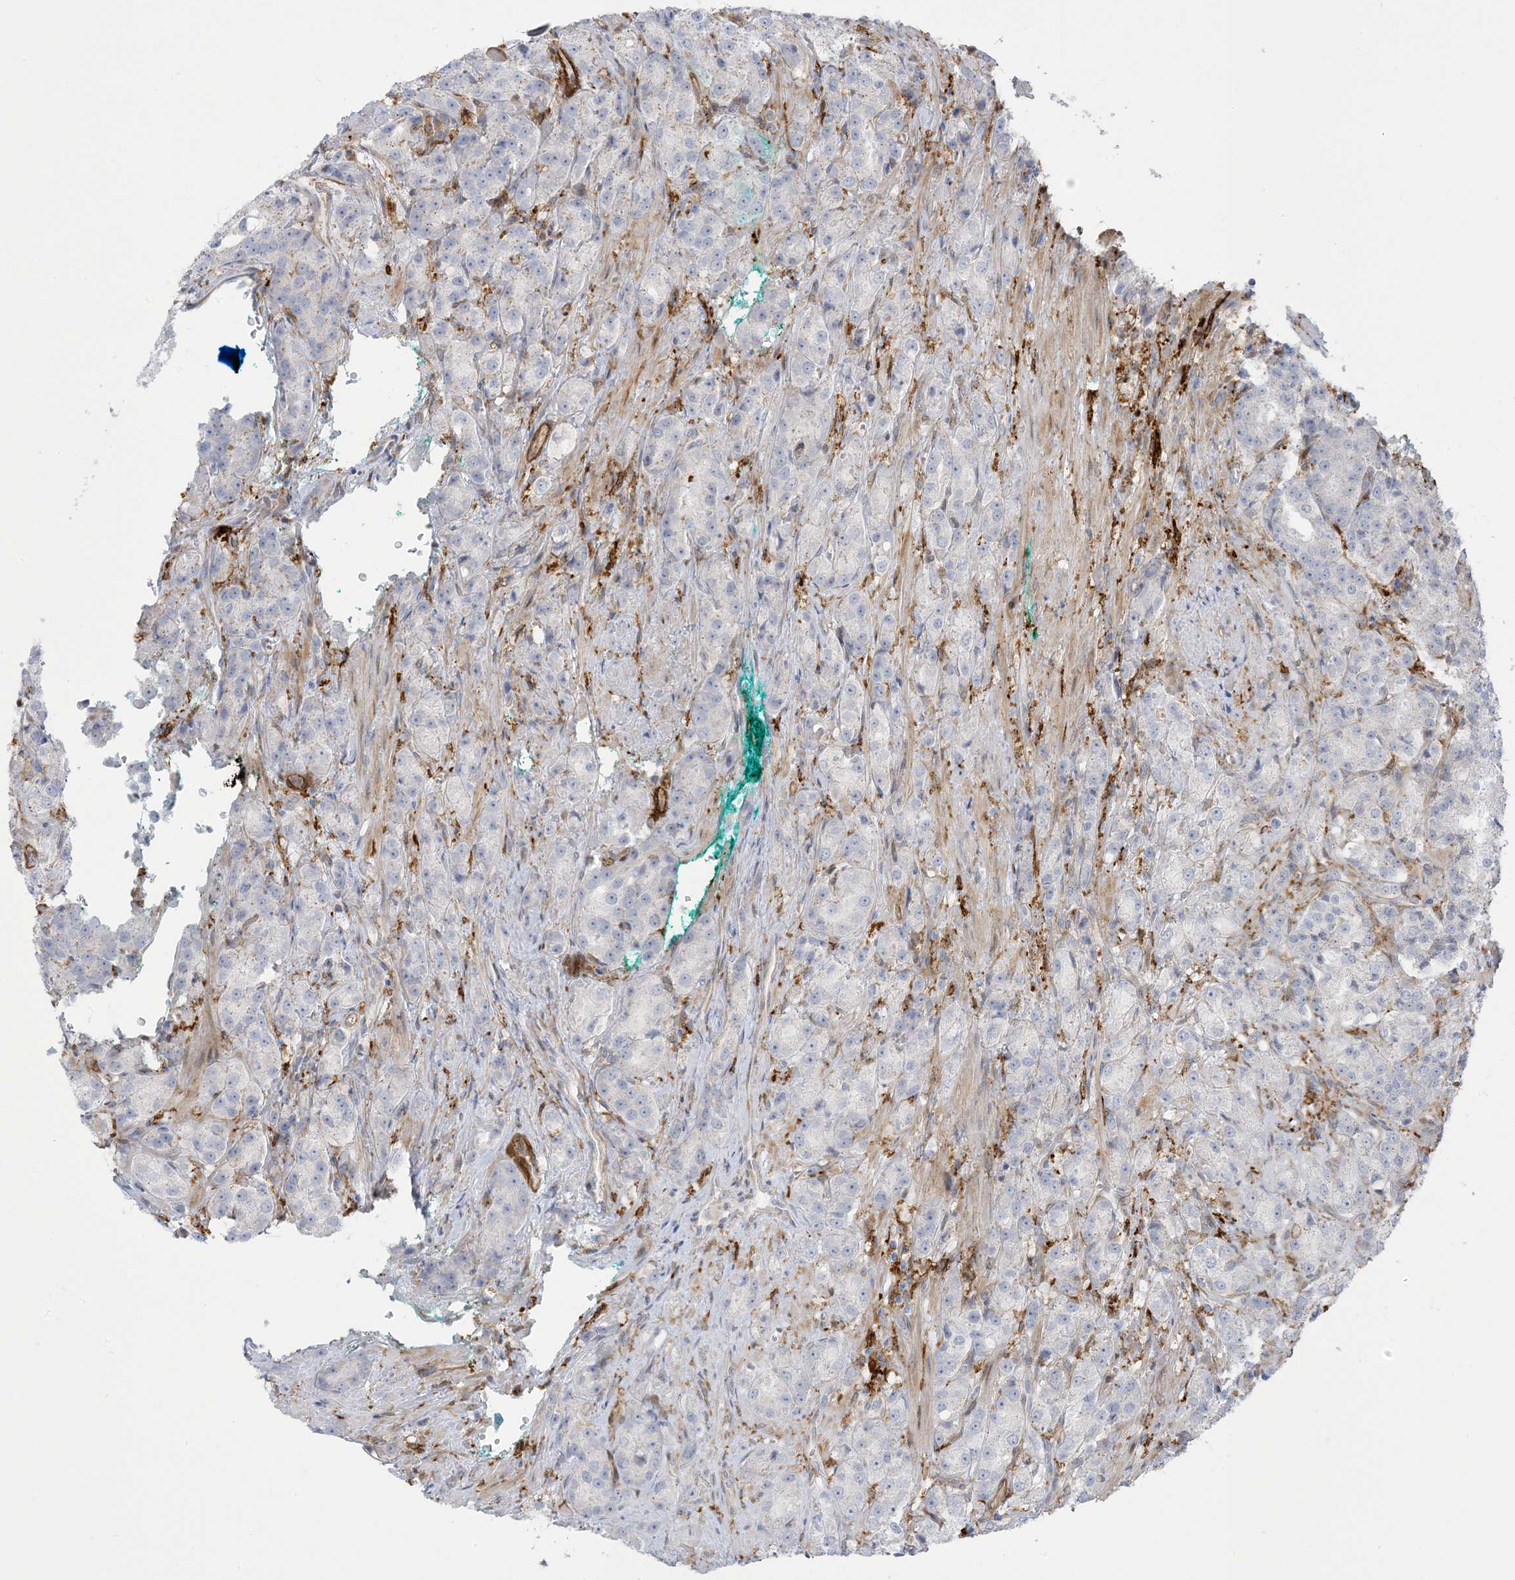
{"staining": {"intensity": "negative", "quantity": "none", "location": "none"}, "tissue": "prostate cancer", "cell_type": "Tumor cells", "image_type": "cancer", "snomed": [{"axis": "morphology", "description": "Adenocarcinoma, High grade"}, {"axis": "topography", "description": "Prostate"}], "caption": "Immunohistochemical staining of prostate high-grade adenocarcinoma displays no significant positivity in tumor cells.", "gene": "ICMT", "patient": {"sex": "male", "age": 60}}